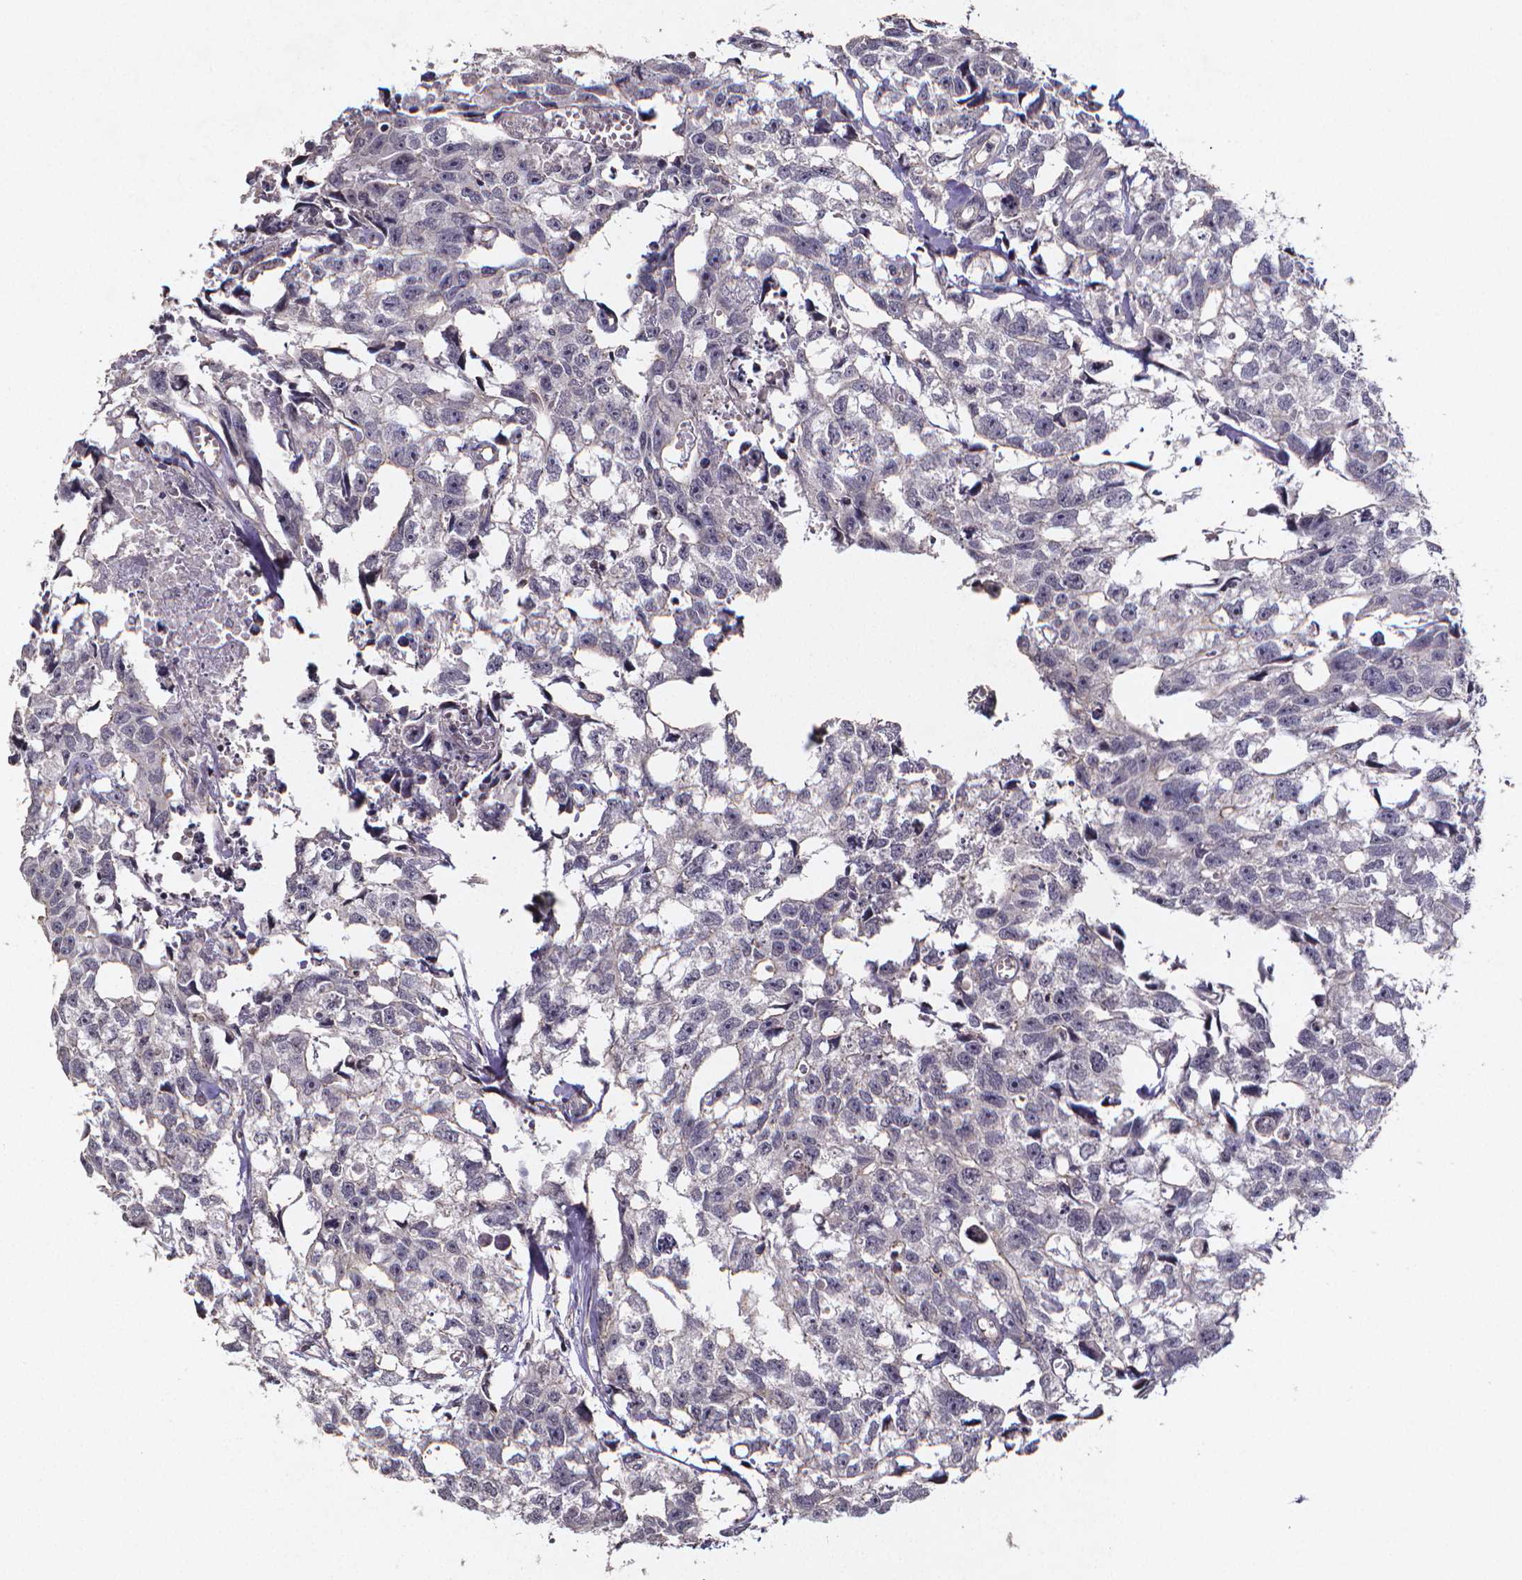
{"staining": {"intensity": "negative", "quantity": "none", "location": "none"}, "tissue": "testis cancer", "cell_type": "Tumor cells", "image_type": "cancer", "snomed": [{"axis": "morphology", "description": "Carcinoma, Embryonal, NOS"}, {"axis": "morphology", "description": "Teratoma, malignant, NOS"}, {"axis": "topography", "description": "Testis"}], "caption": "IHC of testis cancer shows no staining in tumor cells.", "gene": "TP73", "patient": {"sex": "male", "age": 44}}